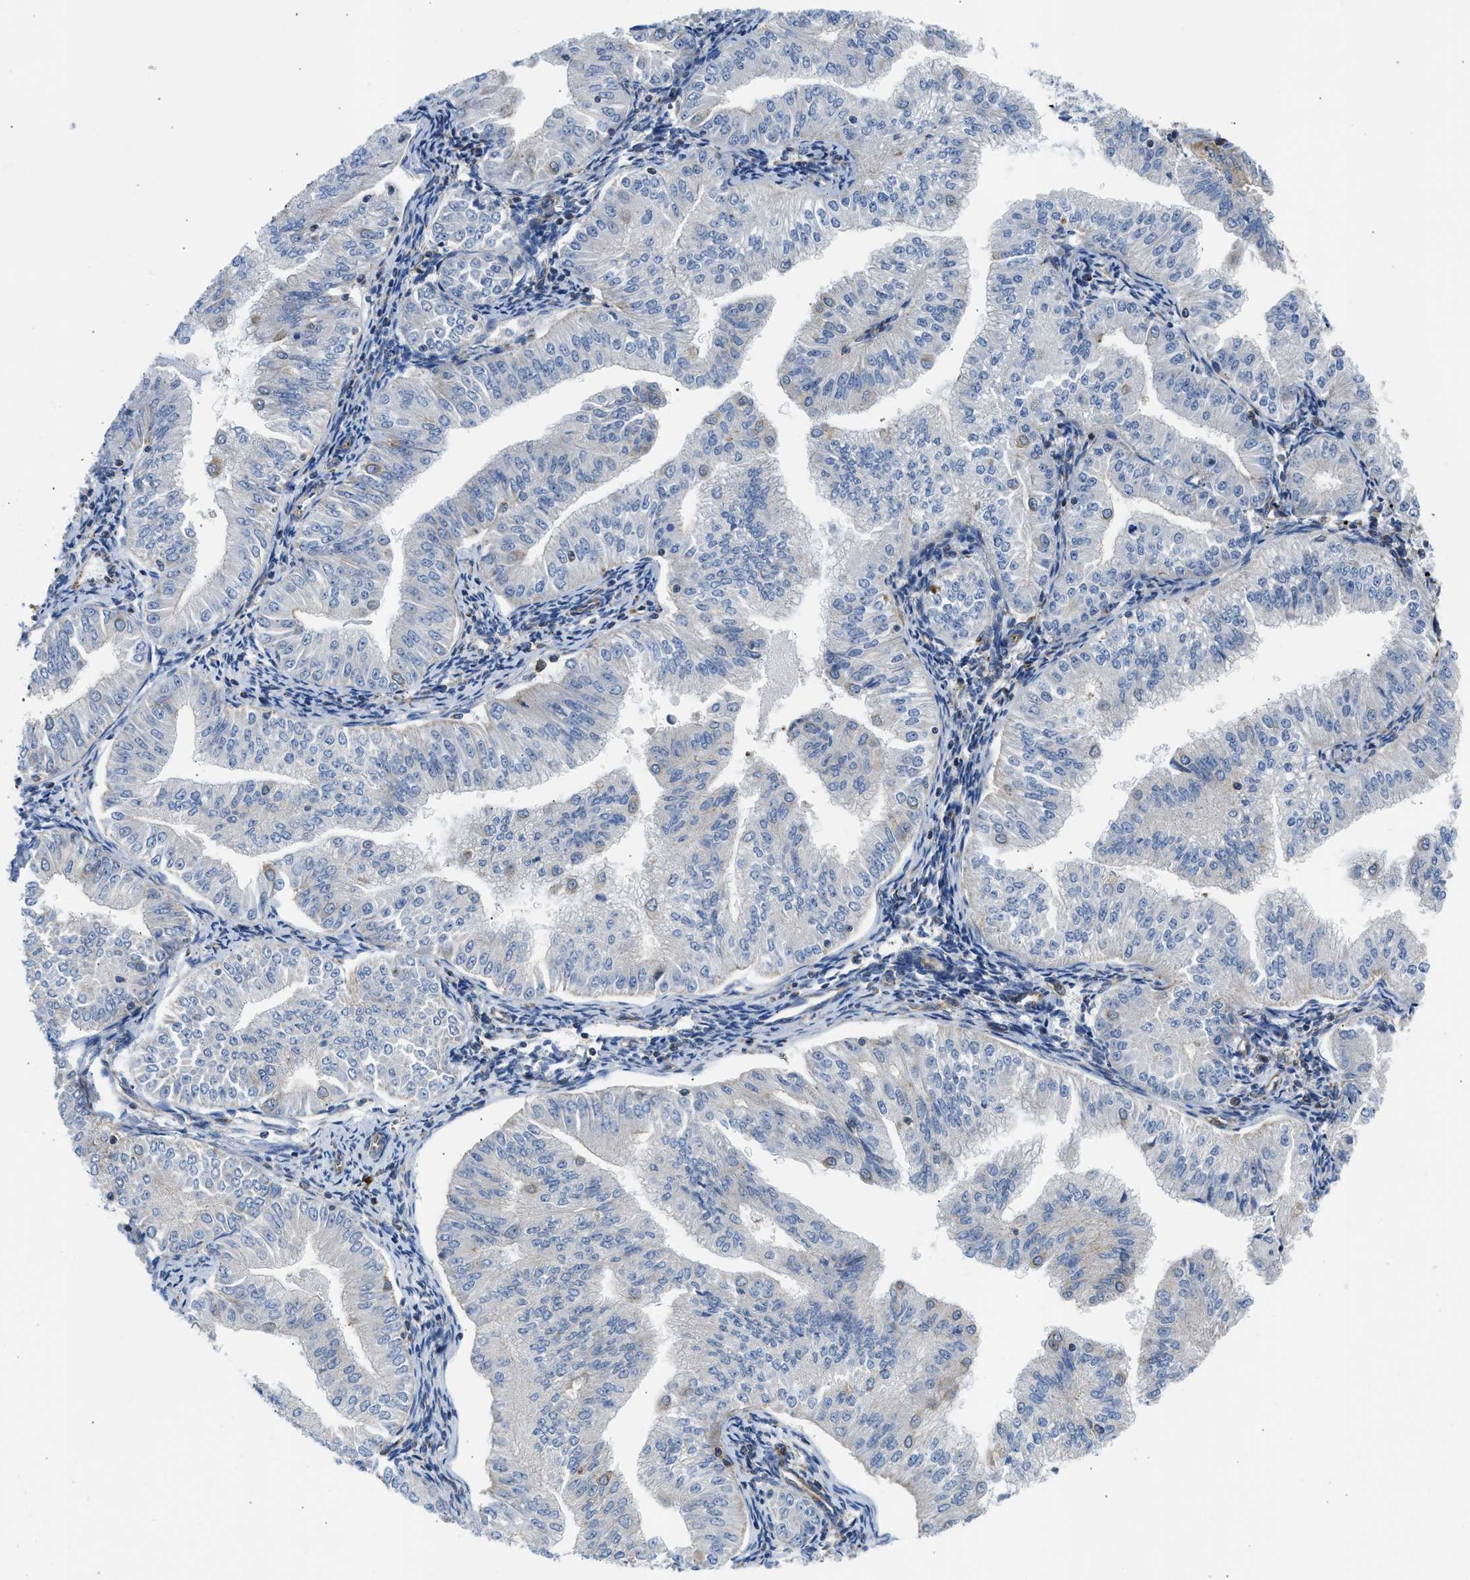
{"staining": {"intensity": "weak", "quantity": "<25%", "location": "cytoplasmic/membranous"}, "tissue": "endometrial cancer", "cell_type": "Tumor cells", "image_type": "cancer", "snomed": [{"axis": "morphology", "description": "Normal tissue, NOS"}, {"axis": "morphology", "description": "Adenocarcinoma, NOS"}, {"axis": "topography", "description": "Endometrium"}], "caption": "Immunohistochemical staining of endometrial adenocarcinoma exhibits no significant staining in tumor cells.", "gene": "CAMKK2", "patient": {"sex": "female", "age": 53}}